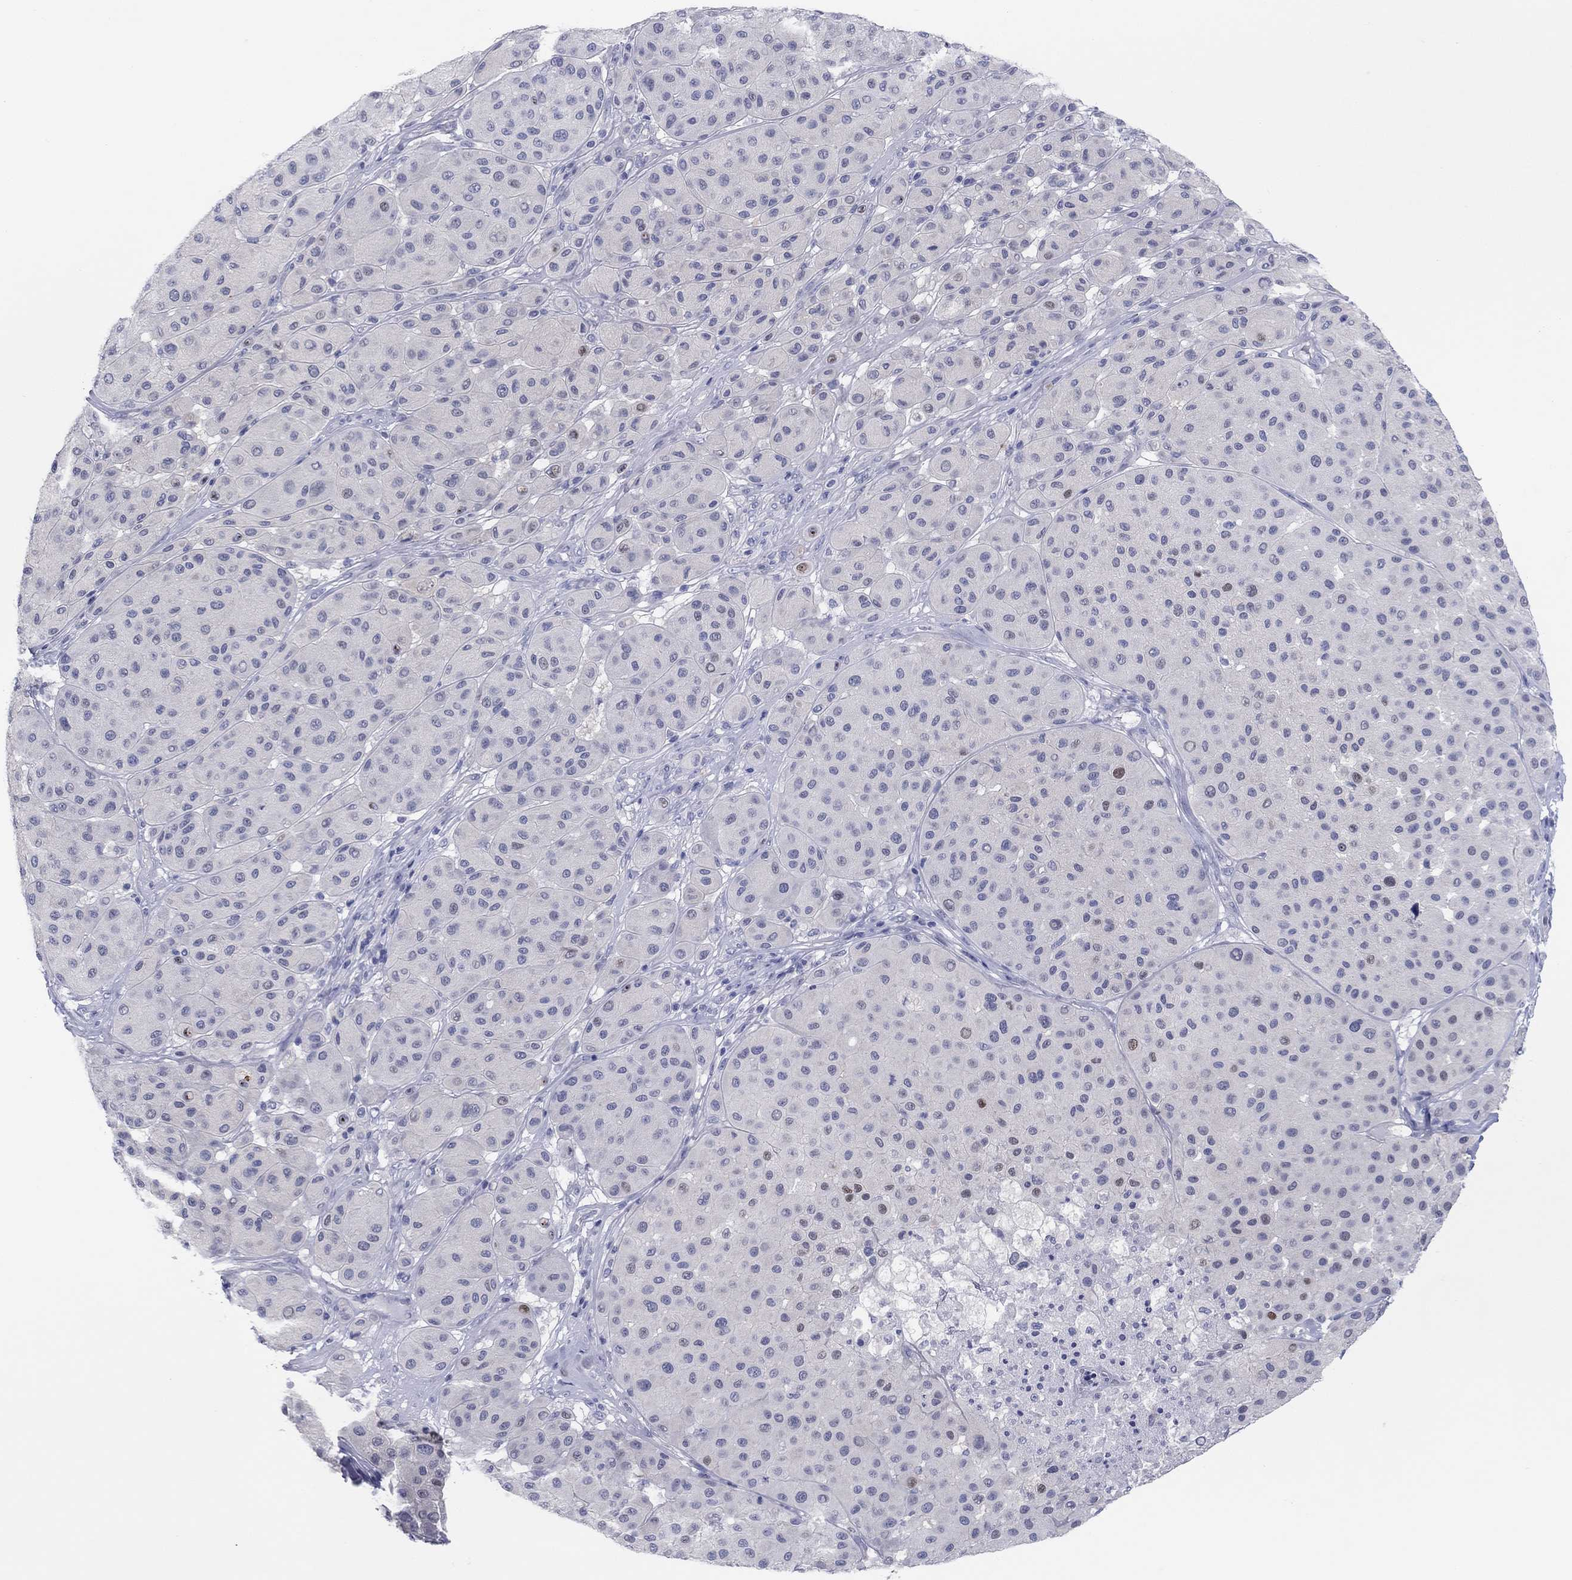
{"staining": {"intensity": "negative", "quantity": "none", "location": "none"}, "tissue": "melanoma", "cell_type": "Tumor cells", "image_type": "cancer", "snomed": [{"axis": "morphology", "description": "Malignant melanoma, Metastatic site"}, {"axis": "topography", "description": "Smooth muscle"}], "caption": "Immunohistochemistry of melanoma displays no staining in tumor cells.", "gene": "CPNE6", "patient": {"sex": "male", "age": 41}}